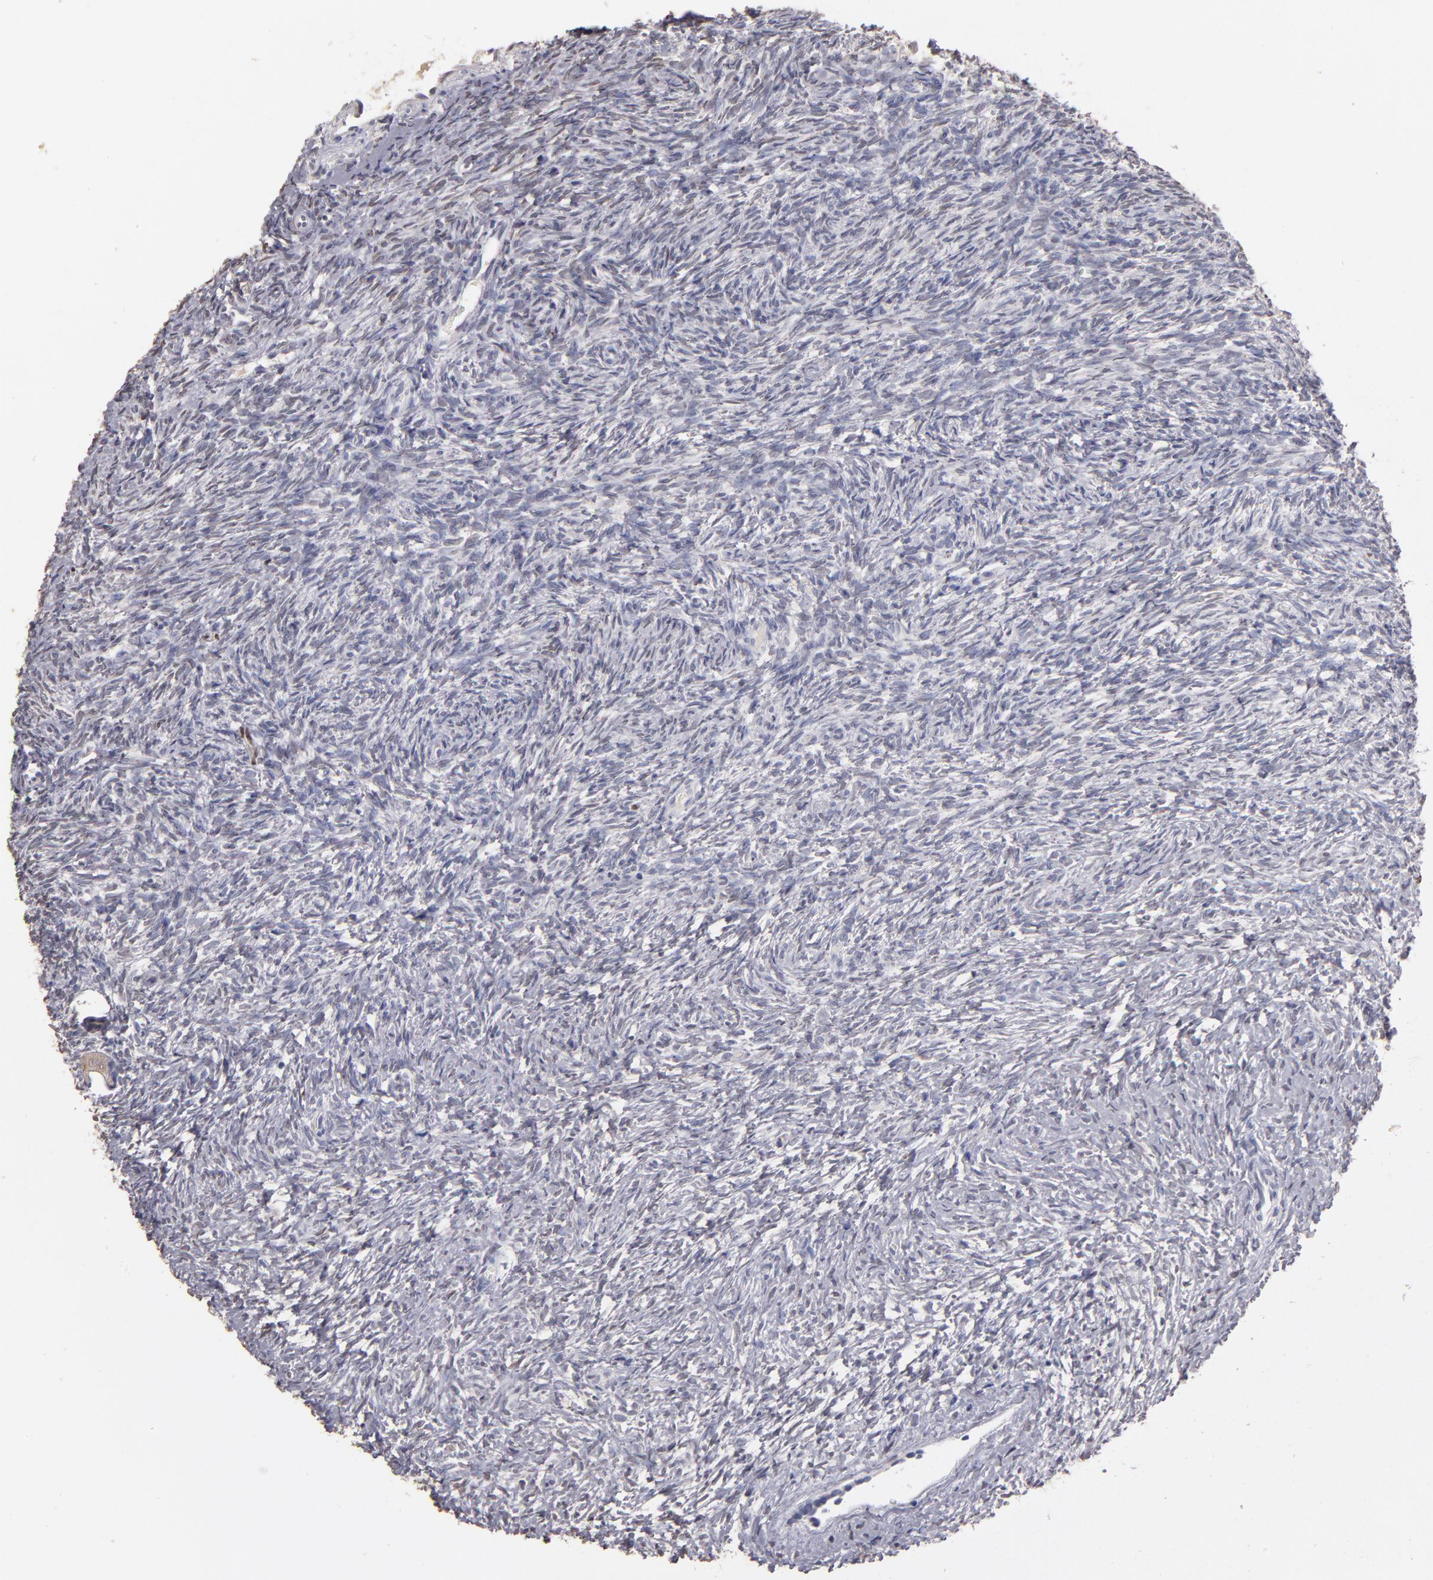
{"staining": {"intensity": "weak", "quantity": ">75%", "location": "cytoplasmic/membranous"}, "tissue": "ovary", "cell_type": "Follicle cells", "image_type": "normal", "snomed": [{"axis": "morphology", "description": "Normal tissue, NOS"}, {"axis": "topography", "description": "Ovary"}], "caption": "This micrograph shows unremarkable ovary stained with immunohistochemistry (IHC) to label a protein in brown. The cytoplasmic/membranous of follicle cells show weak positivity for the protein. Nuclei are counter-stained blue.", "gene": "SOX10", "patient": {"sex": "female", "age": 35}}